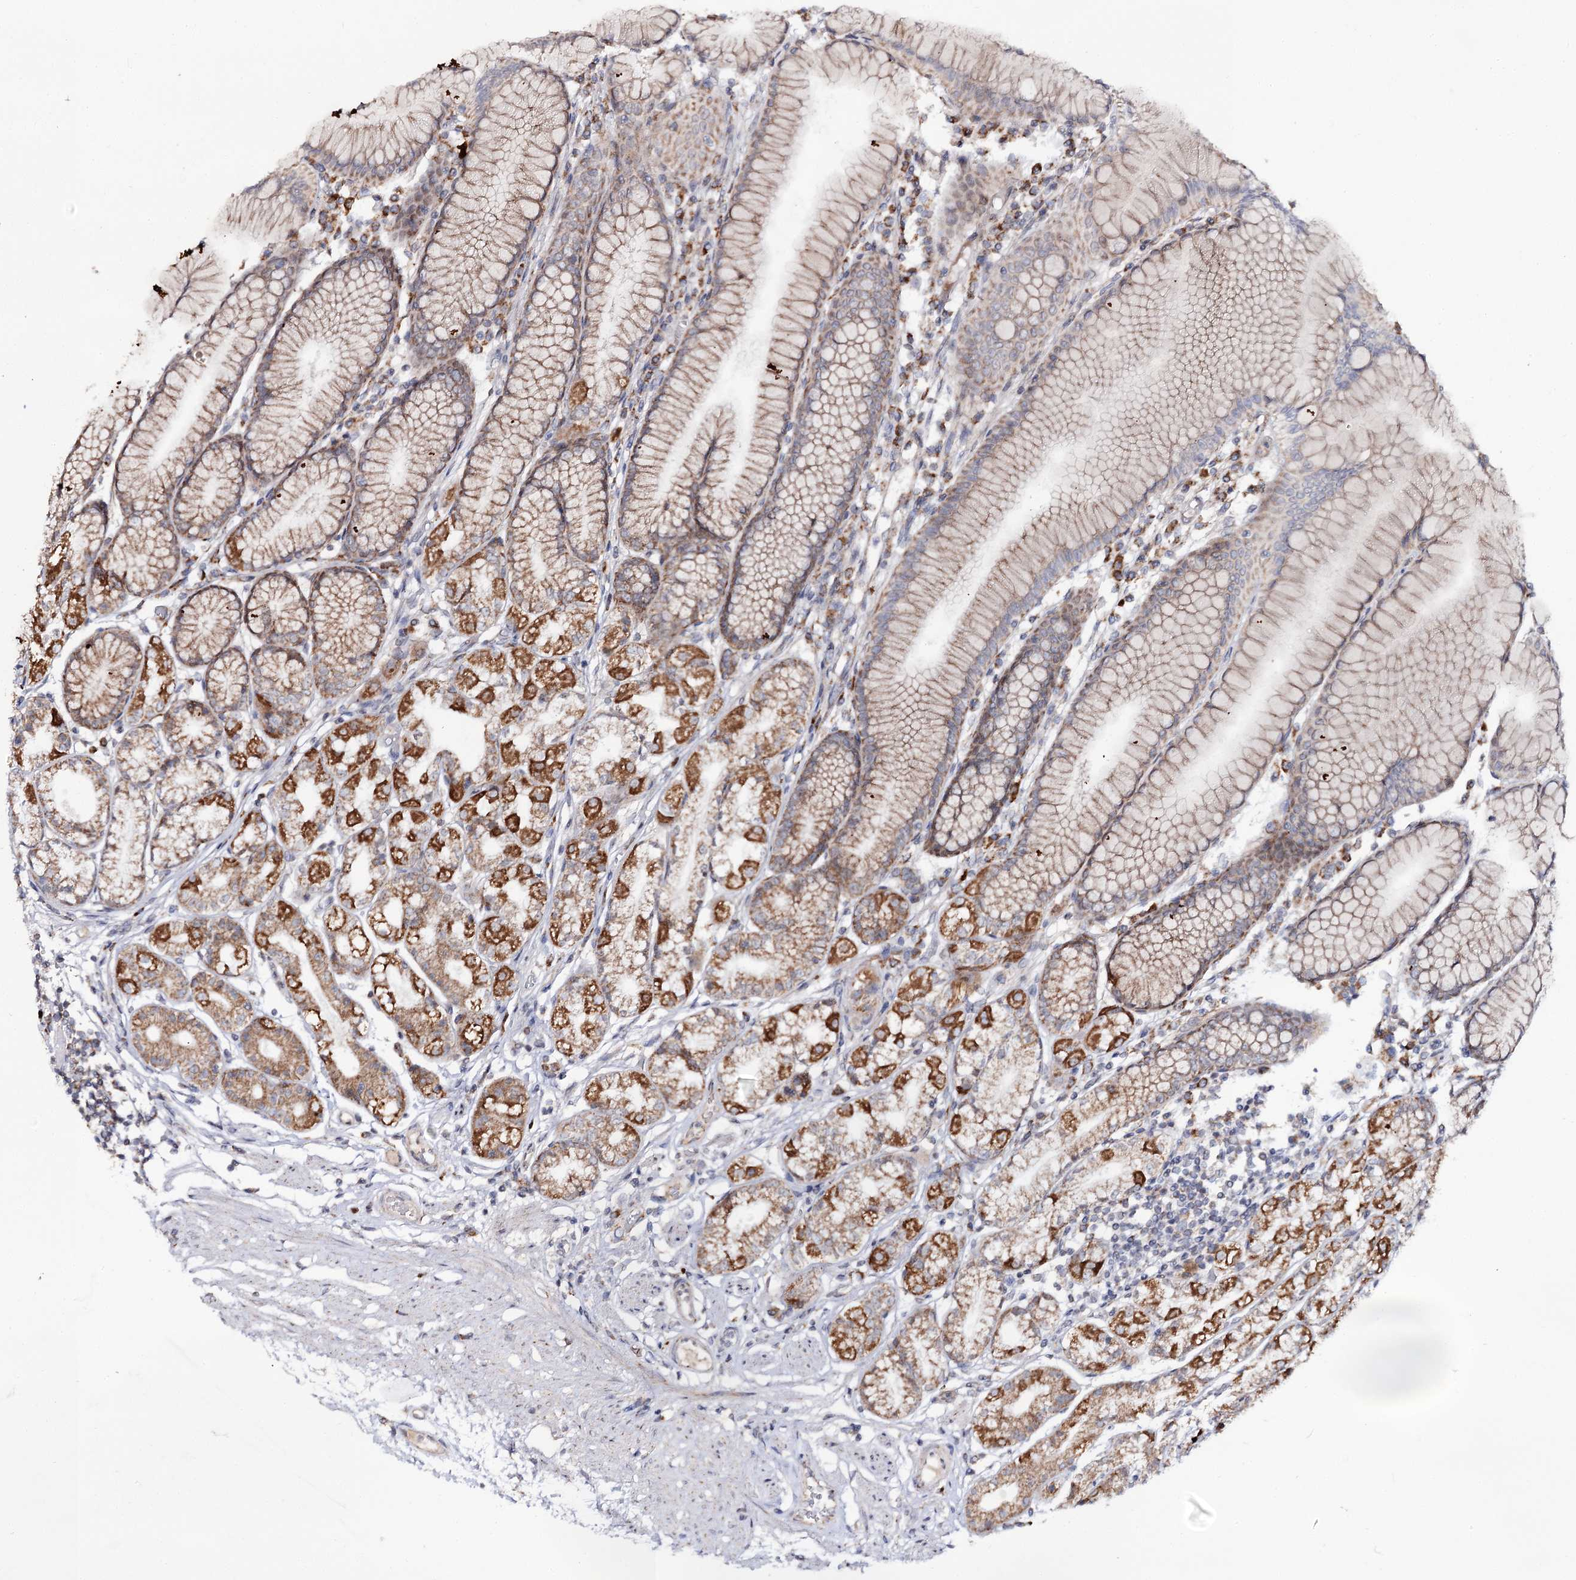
{"staining": {"intensity": "moderate", "quantity": ">75%", "location": "cytoplasmic/membranous"}, "tissue": "stomach", "cell_type": "Glandular cells", "image_type": "normal", "snomed": [{"axis": "morphology", "description": "Normal tissue, NOS"}, {"axis": "topography", "description": "Stomach"}], "caption": "Immunohistochemistry (DAB (3,3'-diaminobenzidine)) staining of unremarkable human stomach displays moderate cytoplasmic/membranous protein positivity in about >75% of glandular cells.", "gene": "CBR4", "patient": {"sex": "female", "age": 57}}